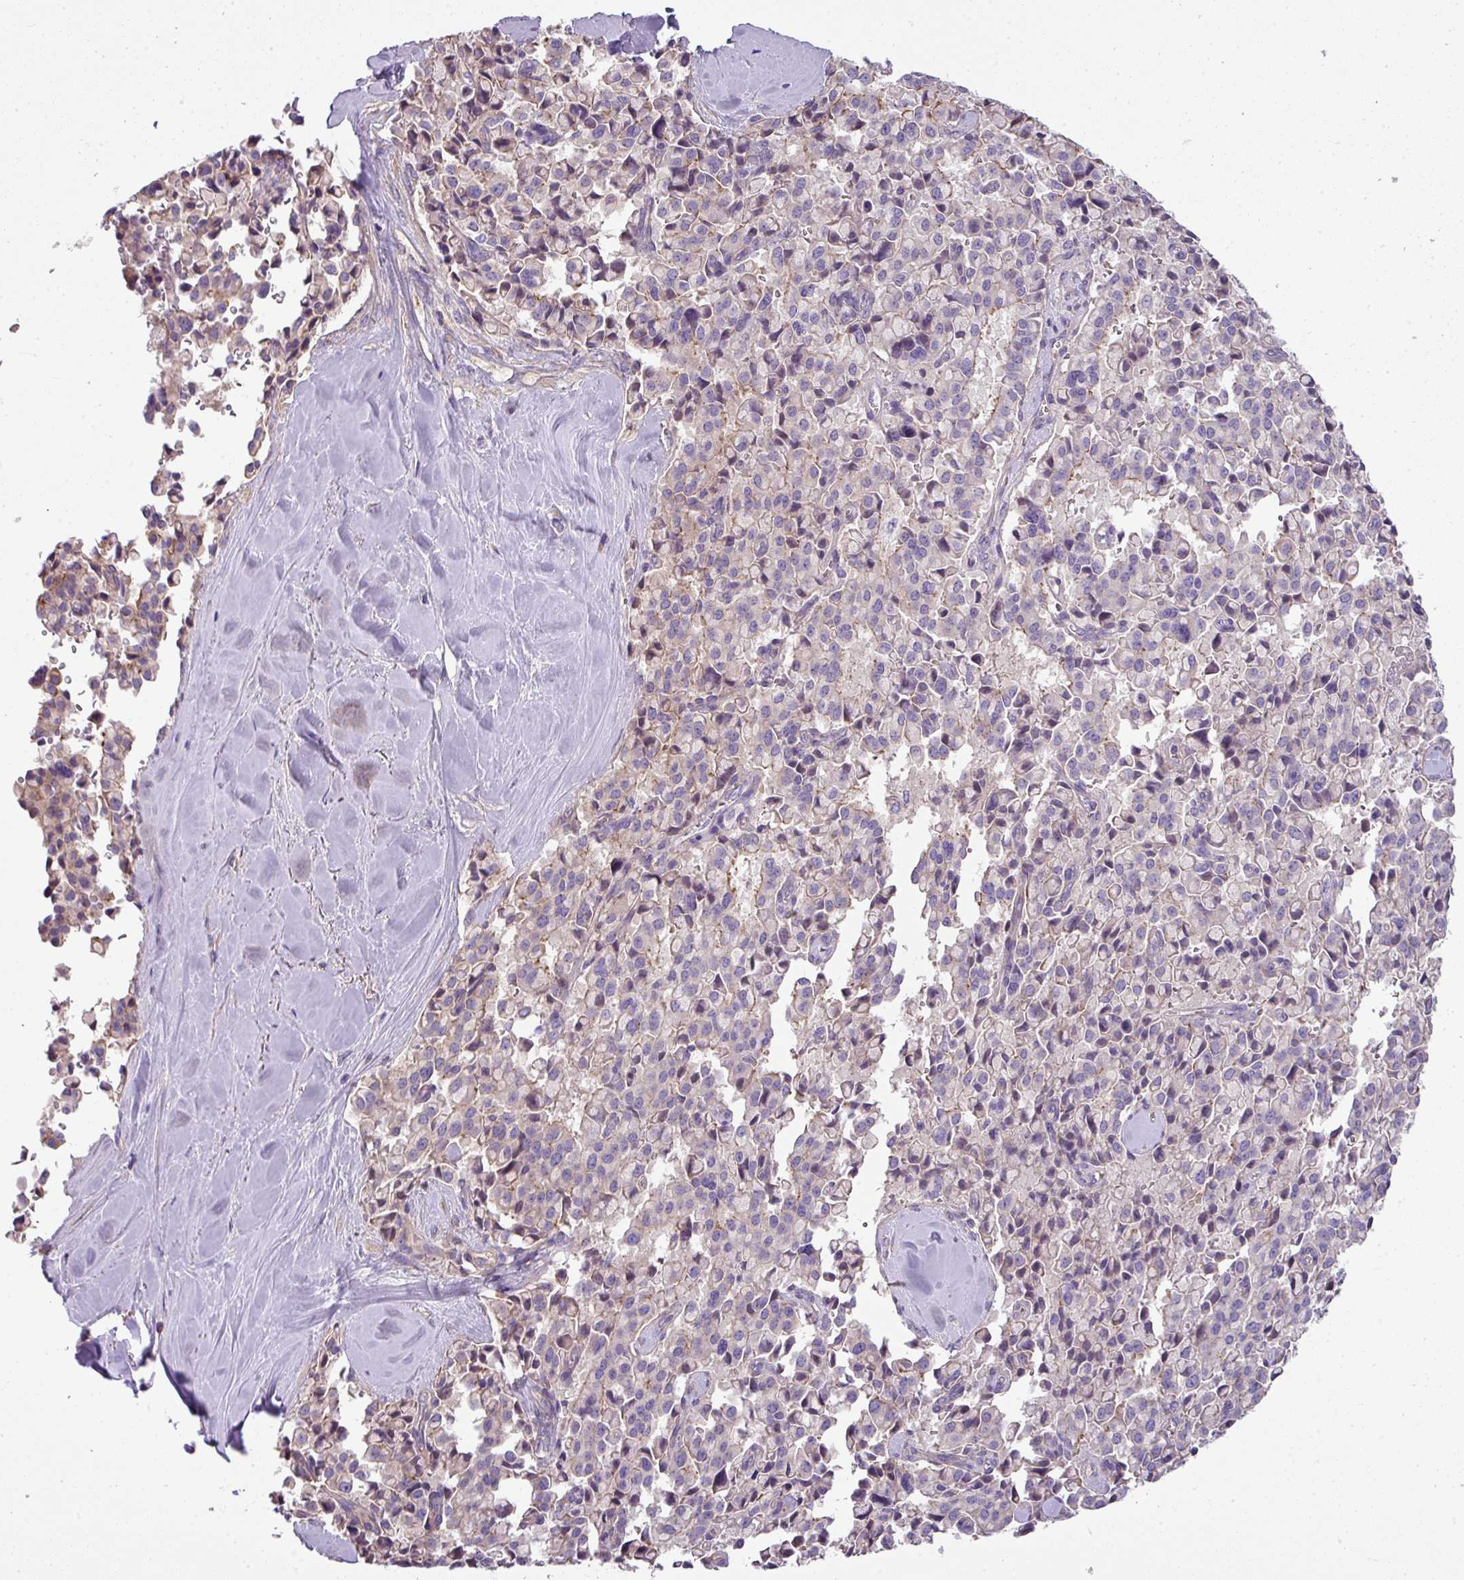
{"staining": {"intensity": "negative", "quantity": "none", "location": "none"}, "tissue": "pancreatic cancer", "cell_type": "Tumor cells", "image_type": "cancer", "snomed": [{"axis": "morphology", "description": "Adenocarcinoma, NOS"}, {"axis": "topography", "description": "Pancreas"}], "caption": "IHC of pancreatic adenocarcinoma reveals no staining in tumor cells.", "gene": "PALS2", "patient": {"sex": "male", "age": 65}}